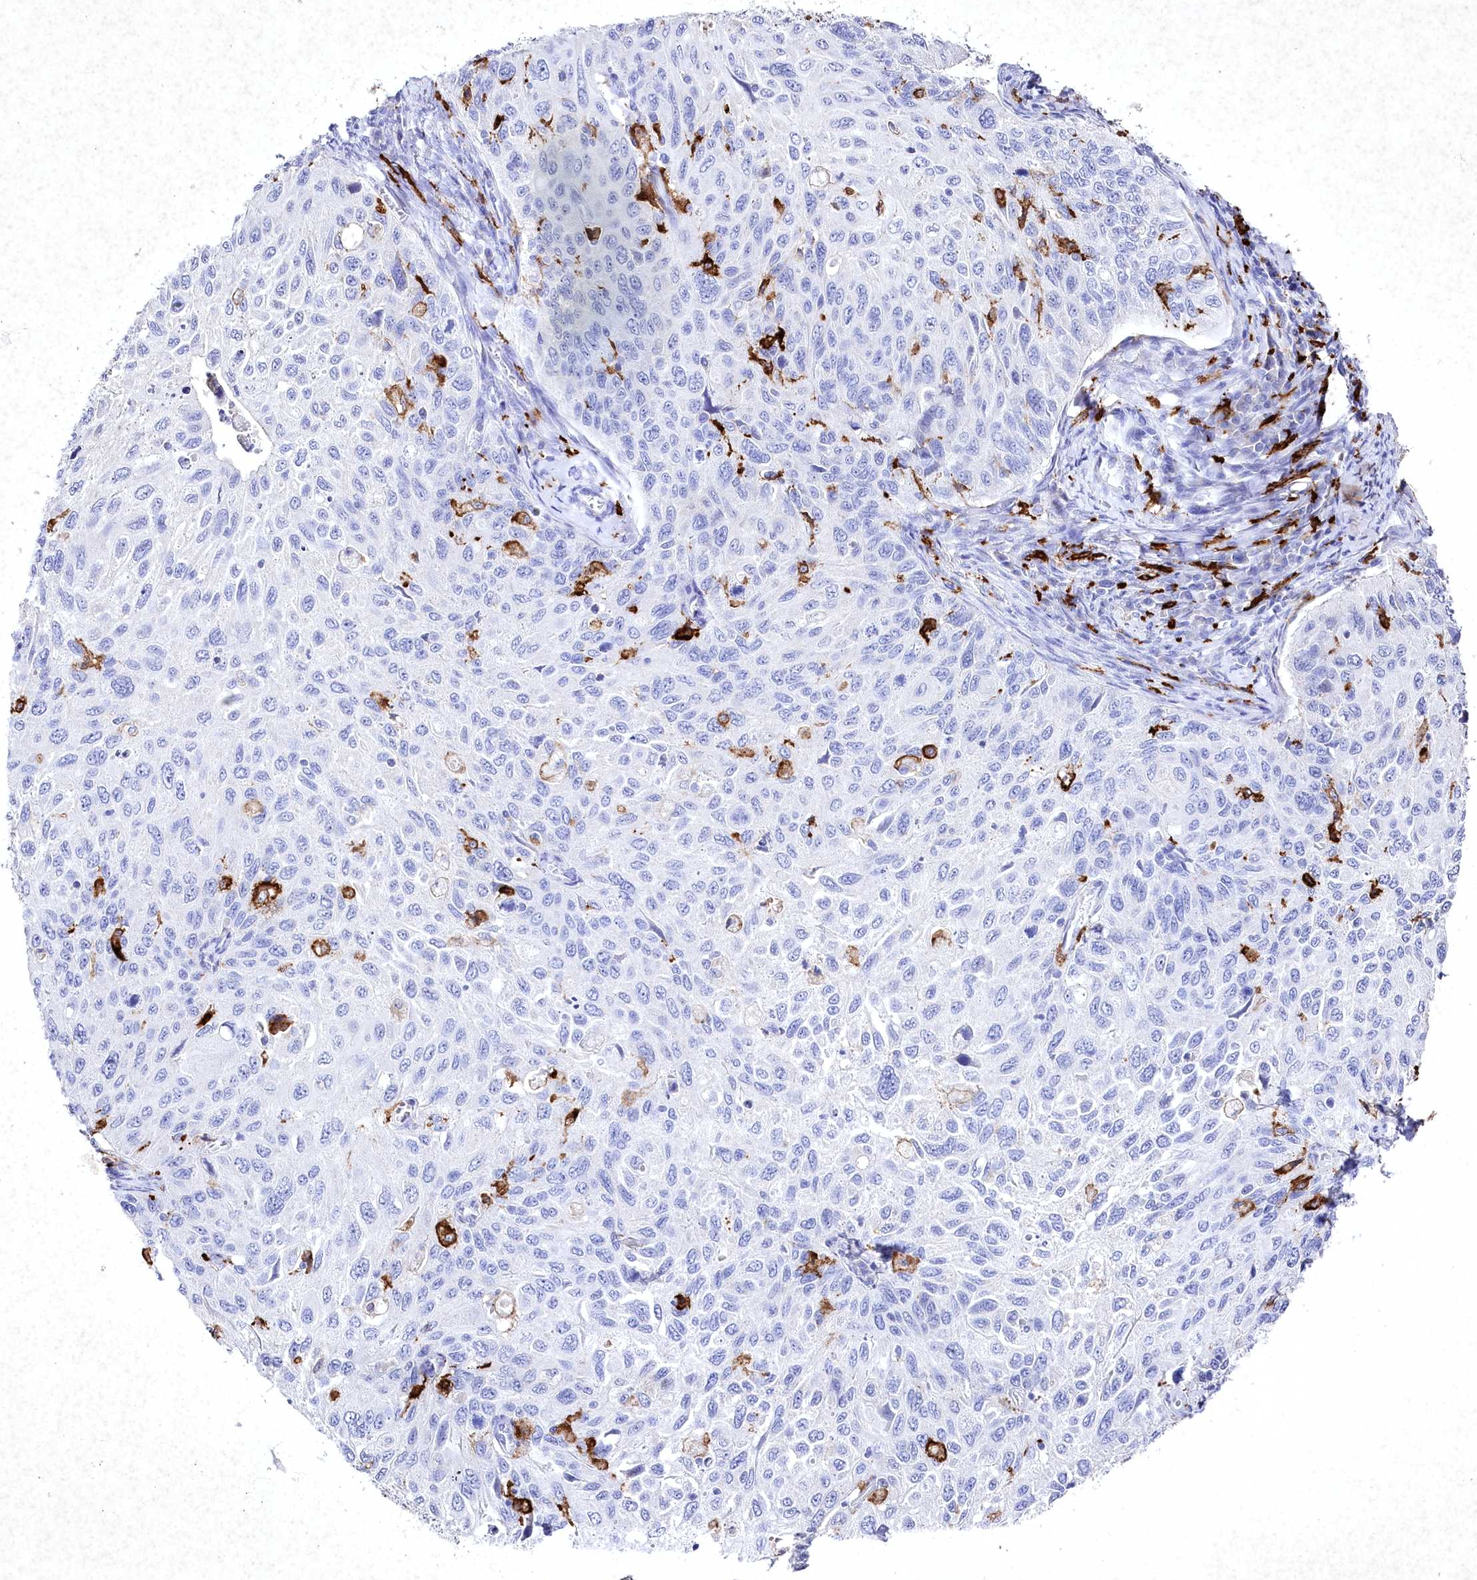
{"staining": {"intensity": "negative", "quantity": "none", "location": "none"}, "tissue": "cervical cancer", "cell_type": "Tumor cells", "image_type": "cancer", "snomed": [{"axis": "morphology", "description": "Squamous cell carcinoma, NOS"}, {"axis": "topography", "description": "Cervix"}], "caption": "Immunohistochemistry photomicrograph of cervical cancer (squamous cell carcinoma) stained for a protein (brown), which exhibits no positivity in tumor cells.", "gene": "CLEC4M", "patient": {"sex": "female", "age": 70}}